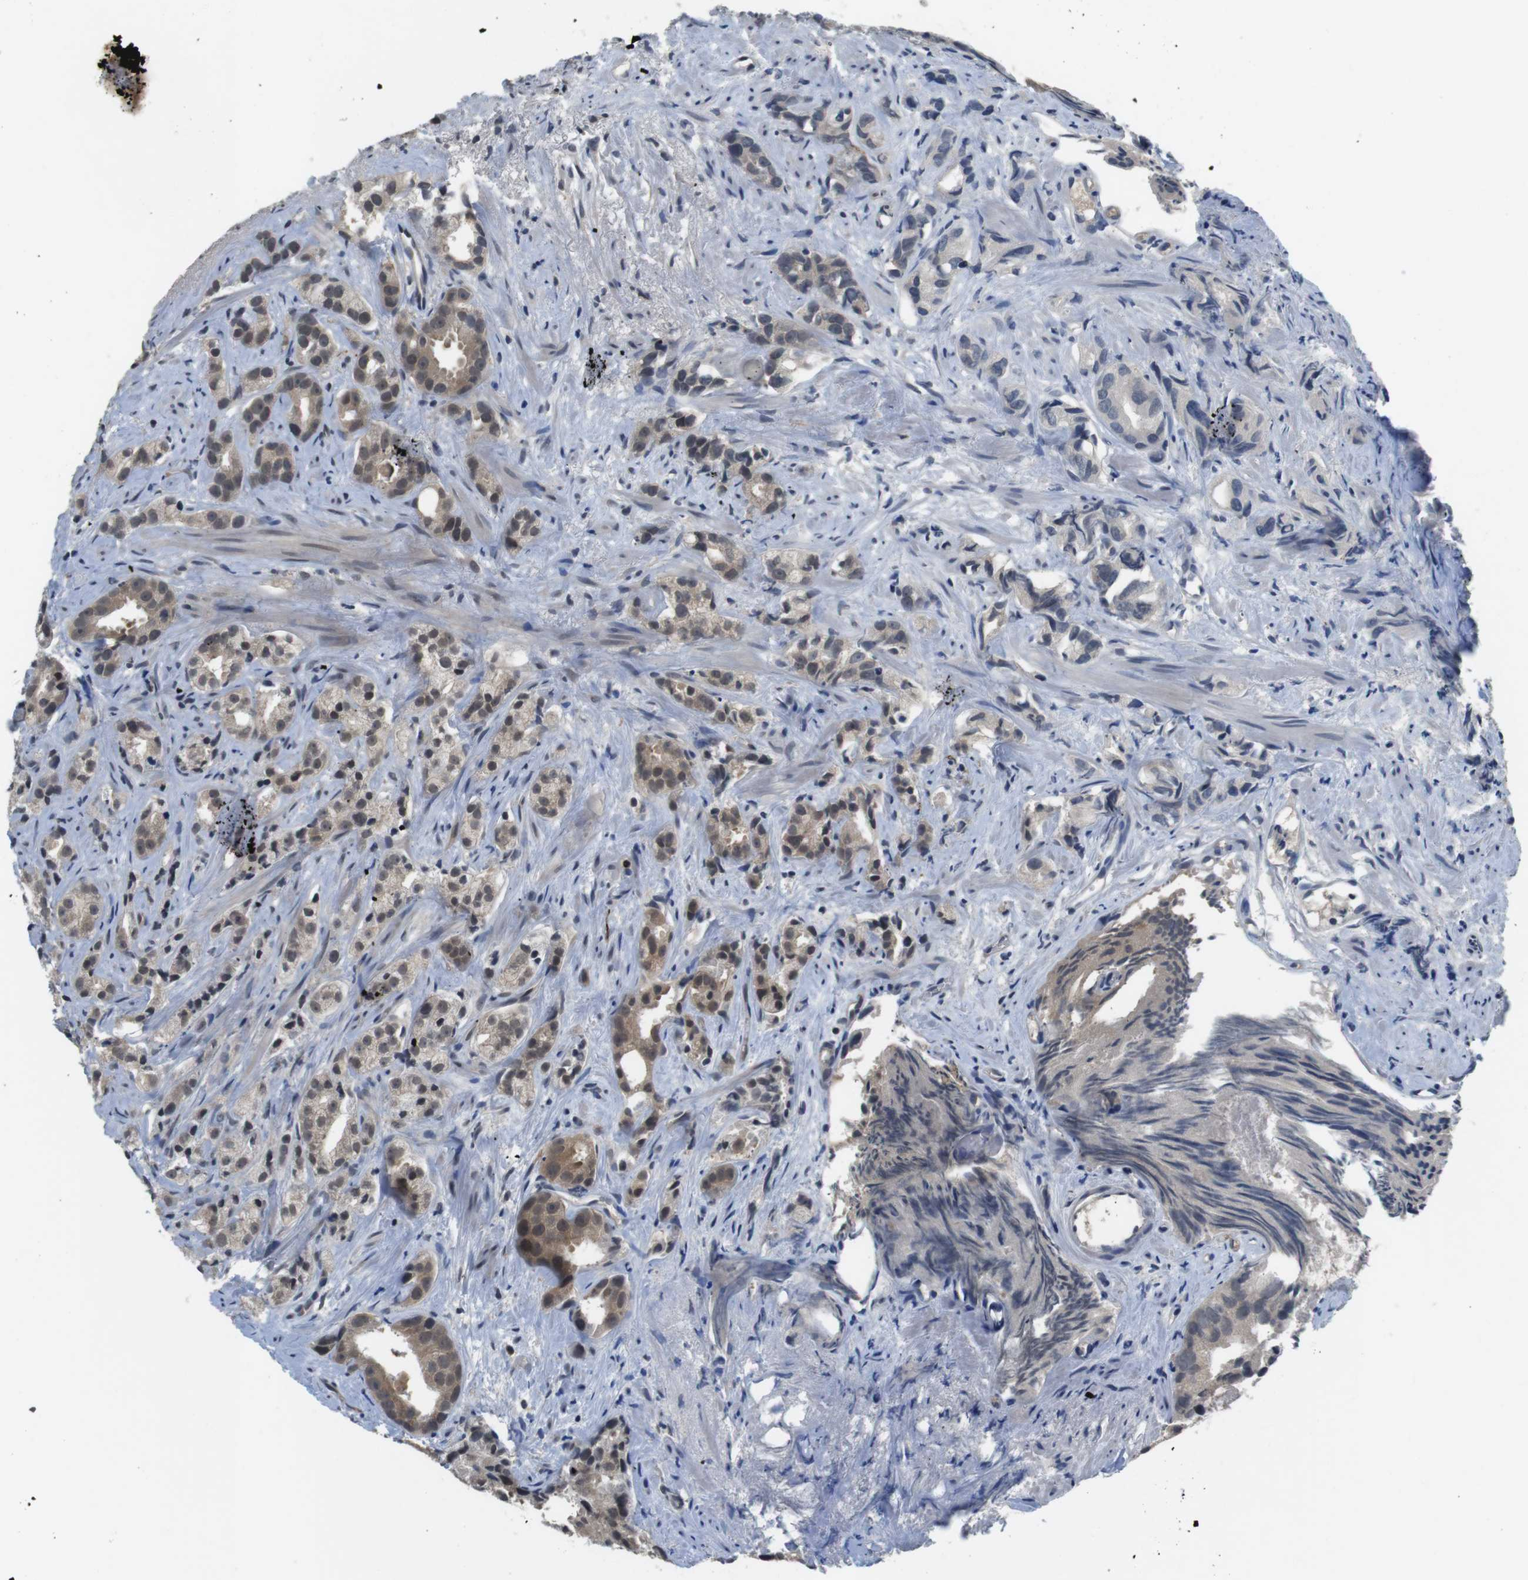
{"staining": {"intensity": "weak", "quantity": "25%-75%", "location": "cytoplasmic/membranous"}, "tissue": "prostate cancer", "cell_type": "Tumor cells", "image_type": "cancer", "snomed": [{"axis": "morphology", "description": "Adenocarcinoma, Low grade"}, {"axis": "topography", "description": "Prostate"}], "caption": "Weak cytoplasmic/membranous expression for a protein is appreciated in approximately 25%-75% of tumor cells of prostate cancer (adenocarcinoma (low-grade)) using immunohistochemistry.", "gene": "FADD", "patient": {"sex": "male", "age": 89}}